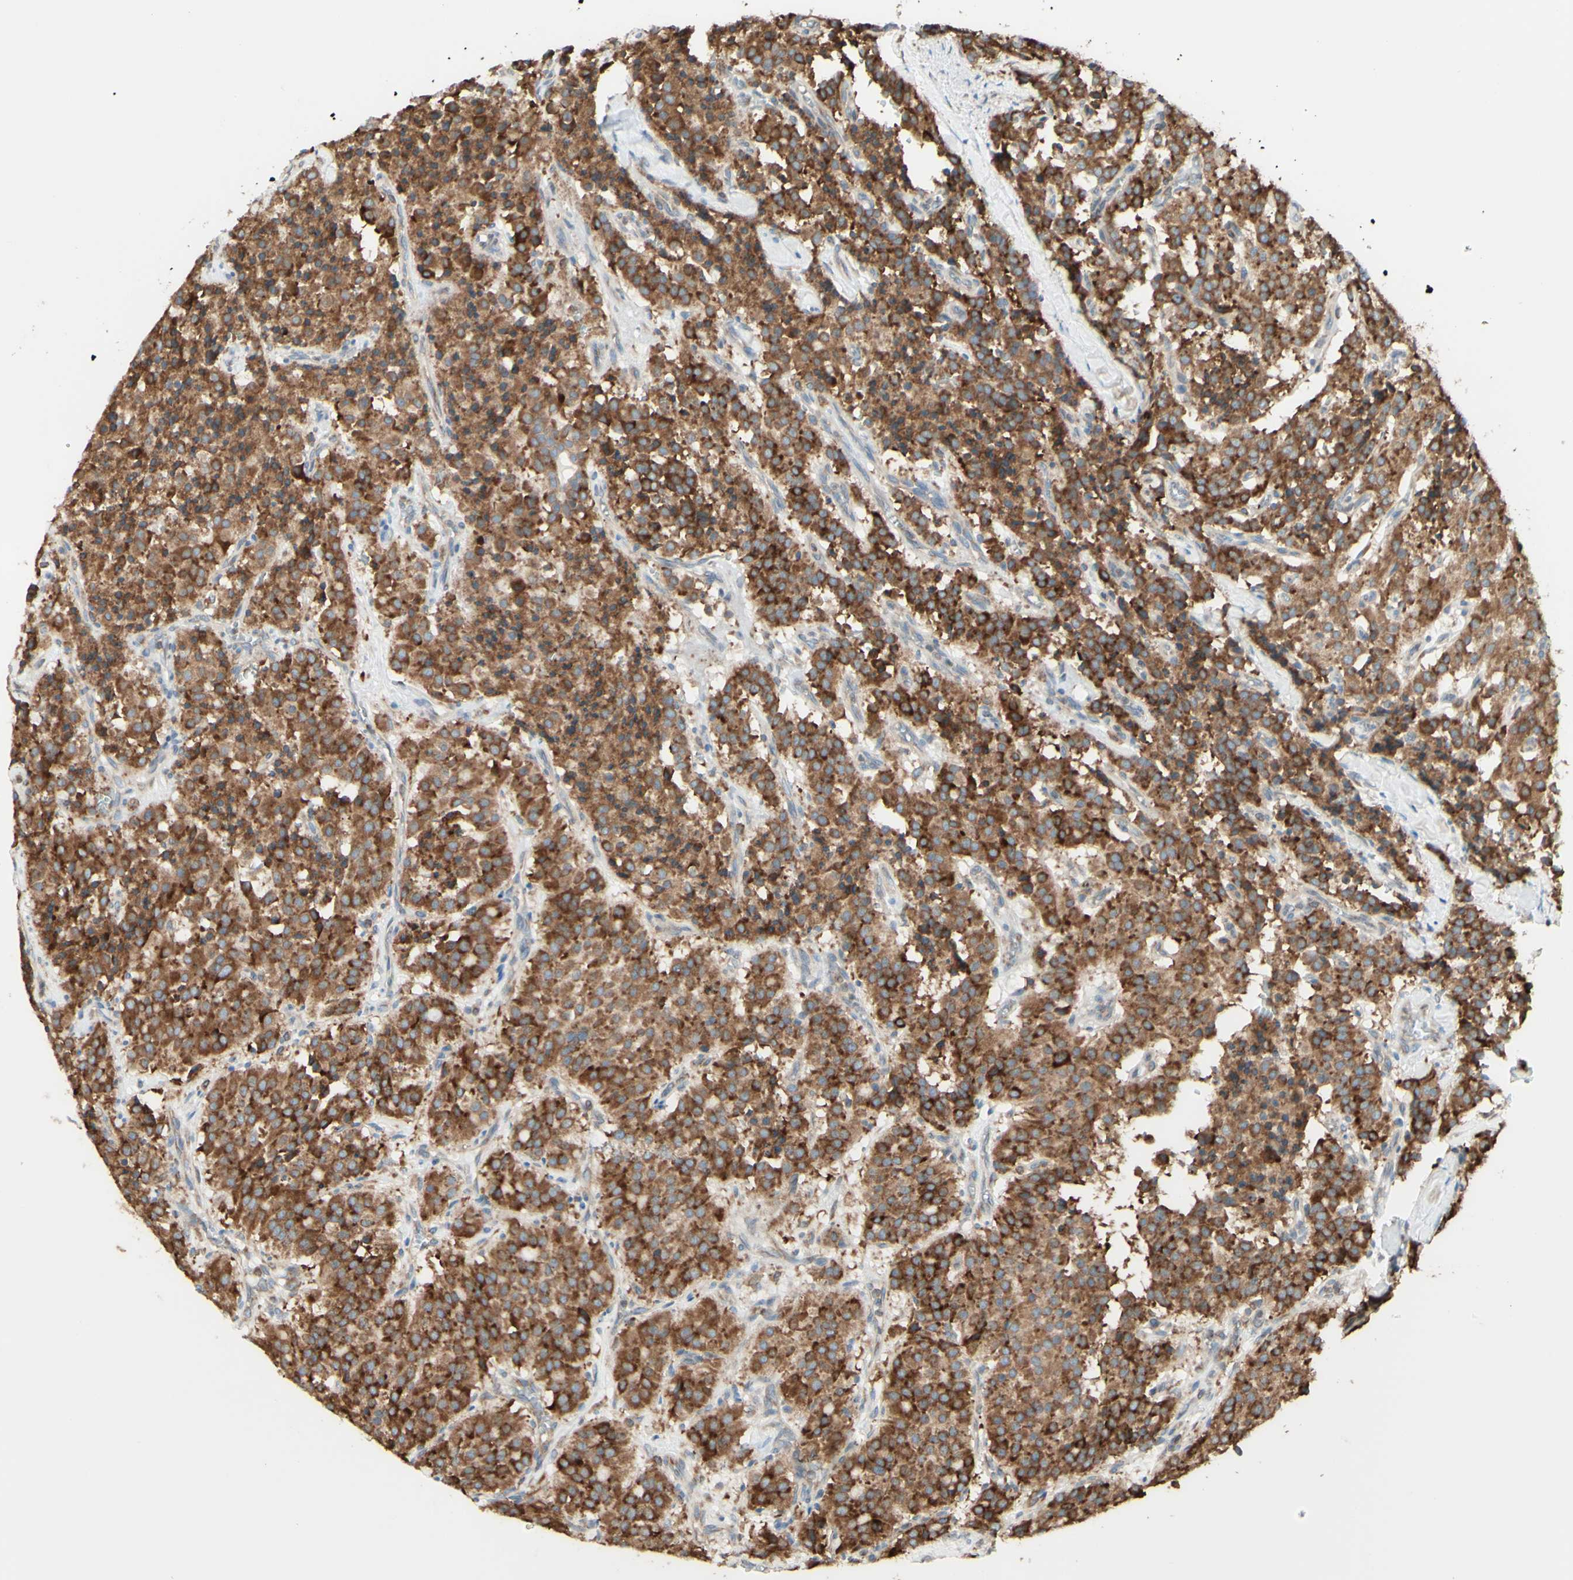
{"staining": {"intensity": "strong", "quantity": ">75%", "location": "cytoplasmic/membranous"}, "tissue": "carcinoid", "cell_type": "Tumor cells", "image_type": "cancer", "snomed": [{"axis": "morphology", "description": "Carcinoid, malignant, NOS"}, {"axis": "topography", "description": "Lung"}], "caption": "Carcinoid (malignant) stained with DAB immunohistochemistry demonstrates high levels of strong cytoplasmic/membranous staining in approximately >75% of tumor cells.", "gene": "DNAJB11", "patient": {"sex": "male", "age": 30}}